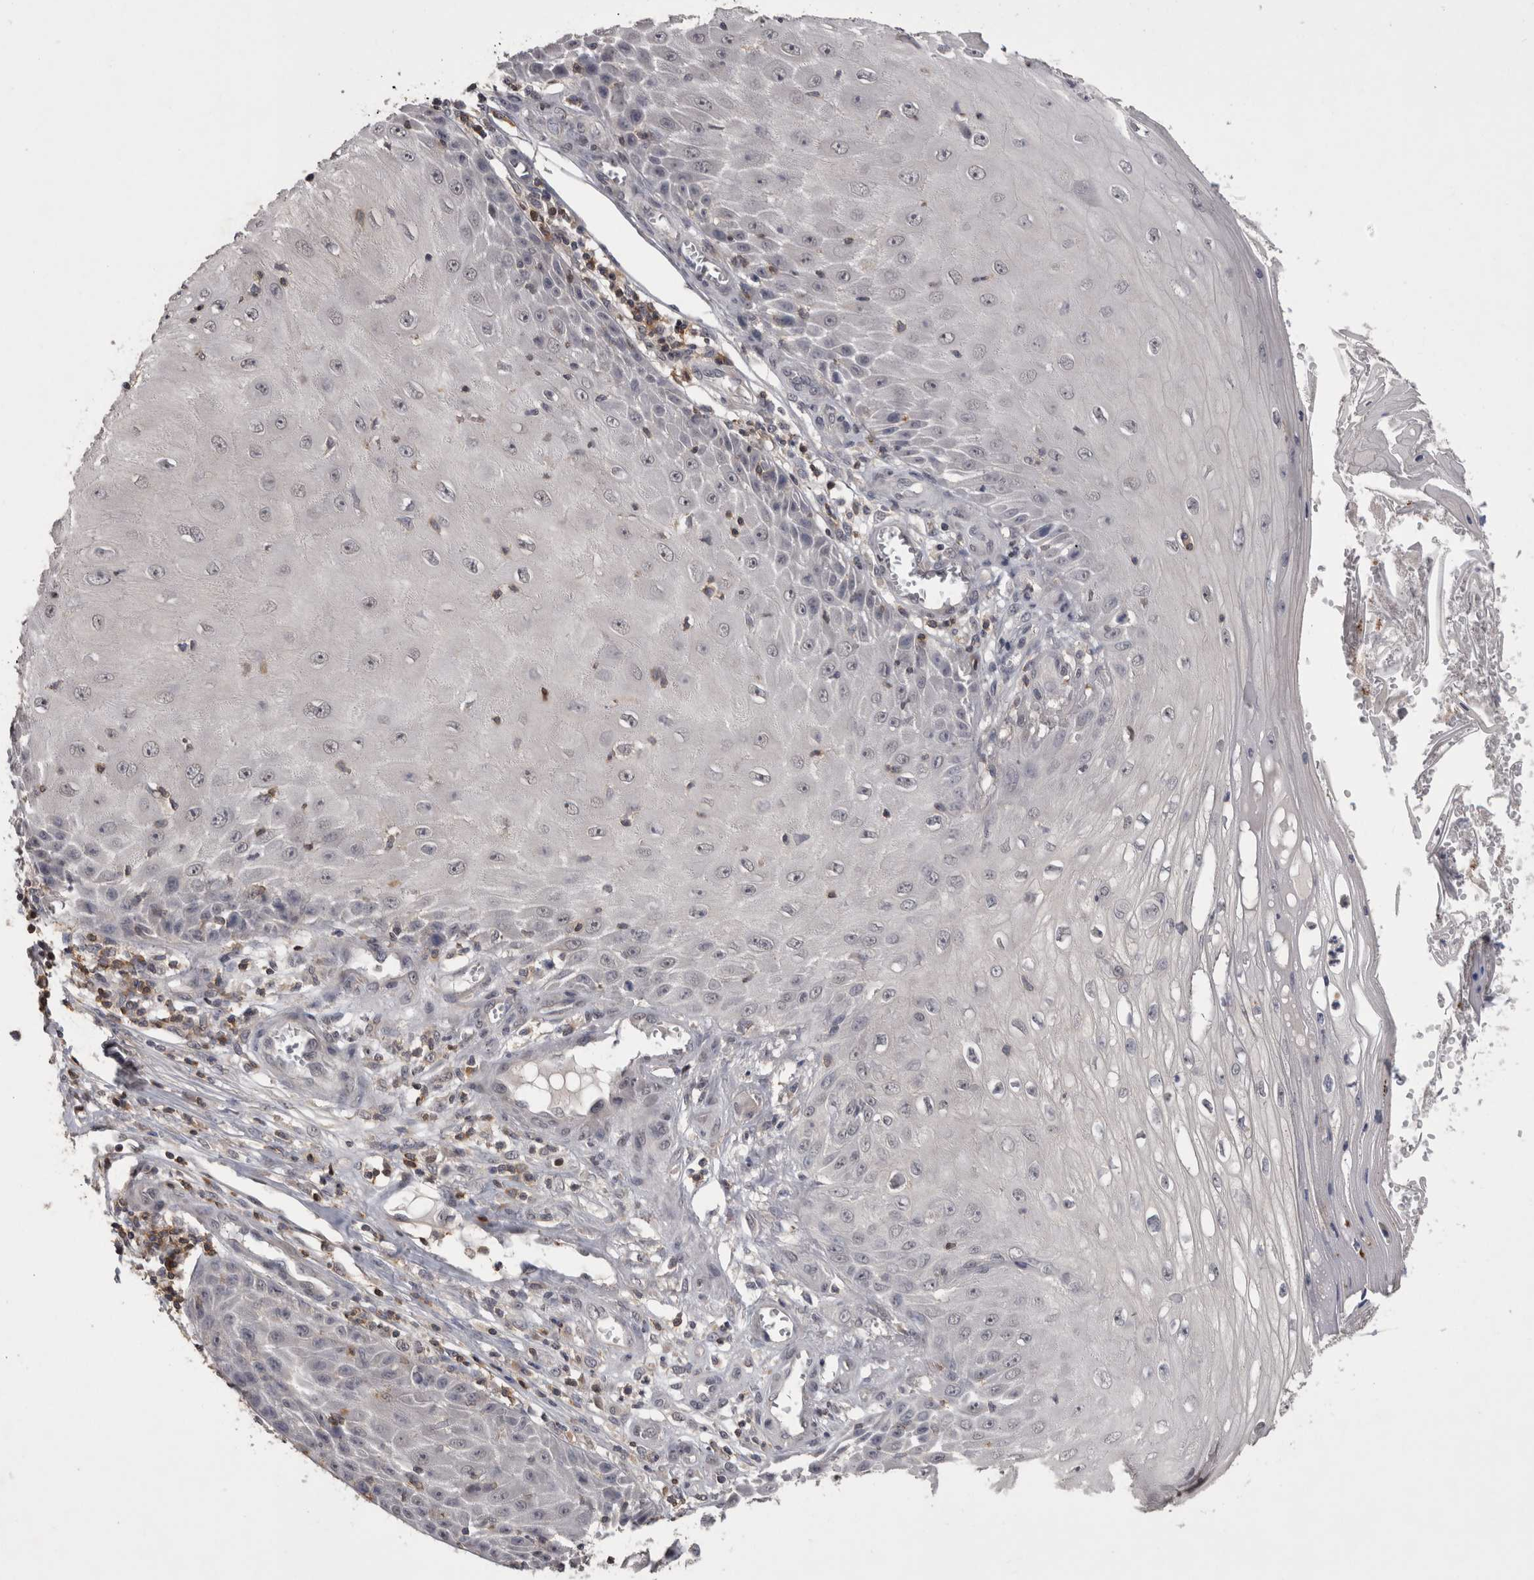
{"staining": {"intensity": "weak", "quantity": "<25%", "location": "nuclear"}, "tissue": "skin cancer", "cell_type": "Tumor cells", "image_type": "cancer", "snomed": [{"axis": "morphology", "description": "Squamous cell carcinoma, NOS"}, {"axis": "topography", "description": "Skin"}], "caption": "High power microscopy histopathology image of an immunohistochemistry histopathology image of skin cancer (squamous cell carcinoma), revealing no significant expression in tumor cells.", "gene": "NFATC2", "patient": {"sex": "female", "age": 73}}